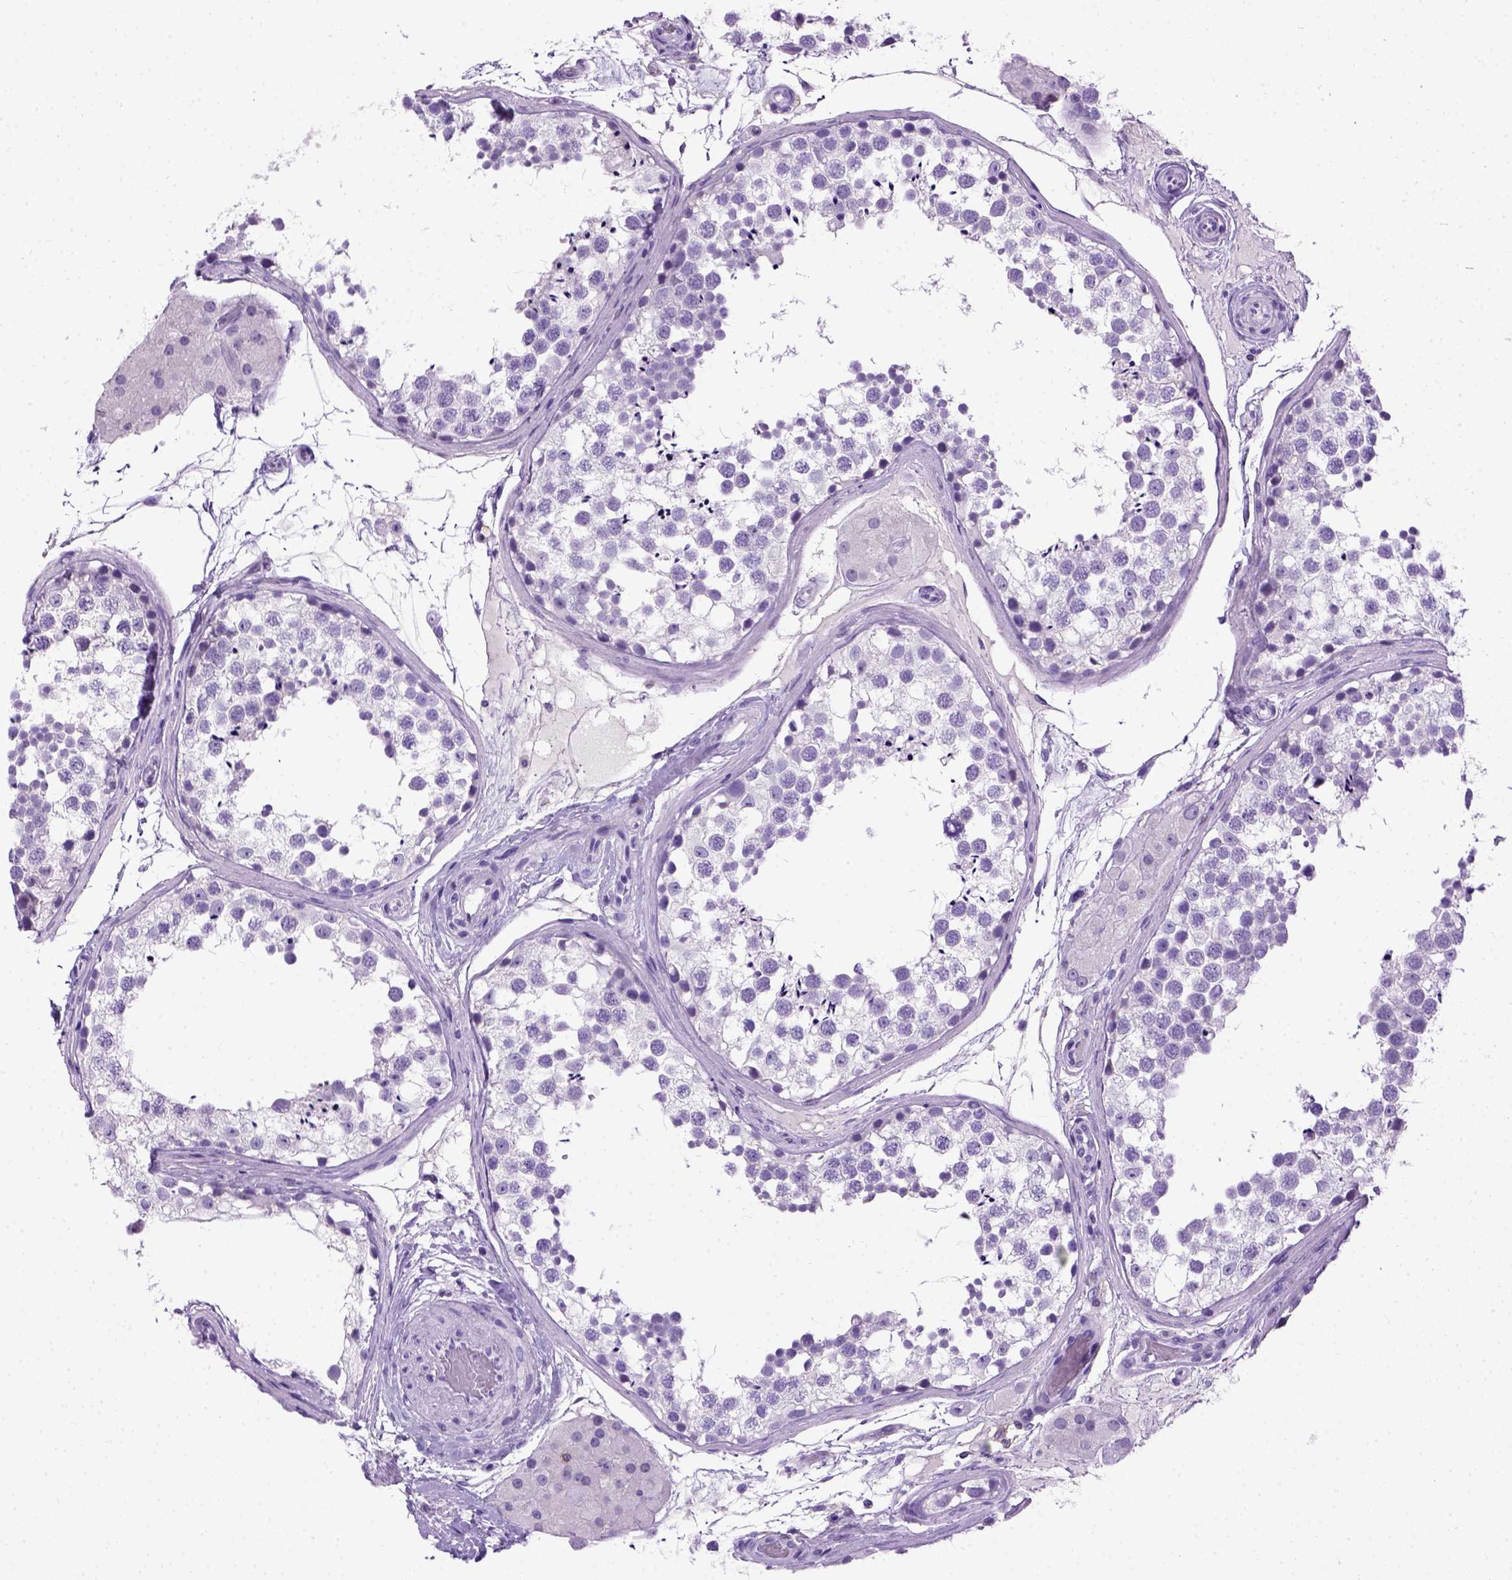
{"staining": {"intensity": "negative", "quantity": "none", "location": "none"}, "tissue": "testis", "cell_type": "Cells in seminiferous ducts", "image_type": "normal", "snomed": [{"axis": "morphology", "description": "Normal tissue, NOS"}, {"axis": "morphology", "description": "Seminoma, NOS"}, {"axis": "topography", "description": "Testis"}], "caption": "This image is of normal testis stained with immunohistochemistry to label a protein in brown with the nuclei are counter-stained blue. There is no expression in cells in seminiferous ducts. (Immunohistochemistry, brightfield microscopy, high magnification).", "gene": "ITGAX", "patient": {"sex": "male", "age": 65}}